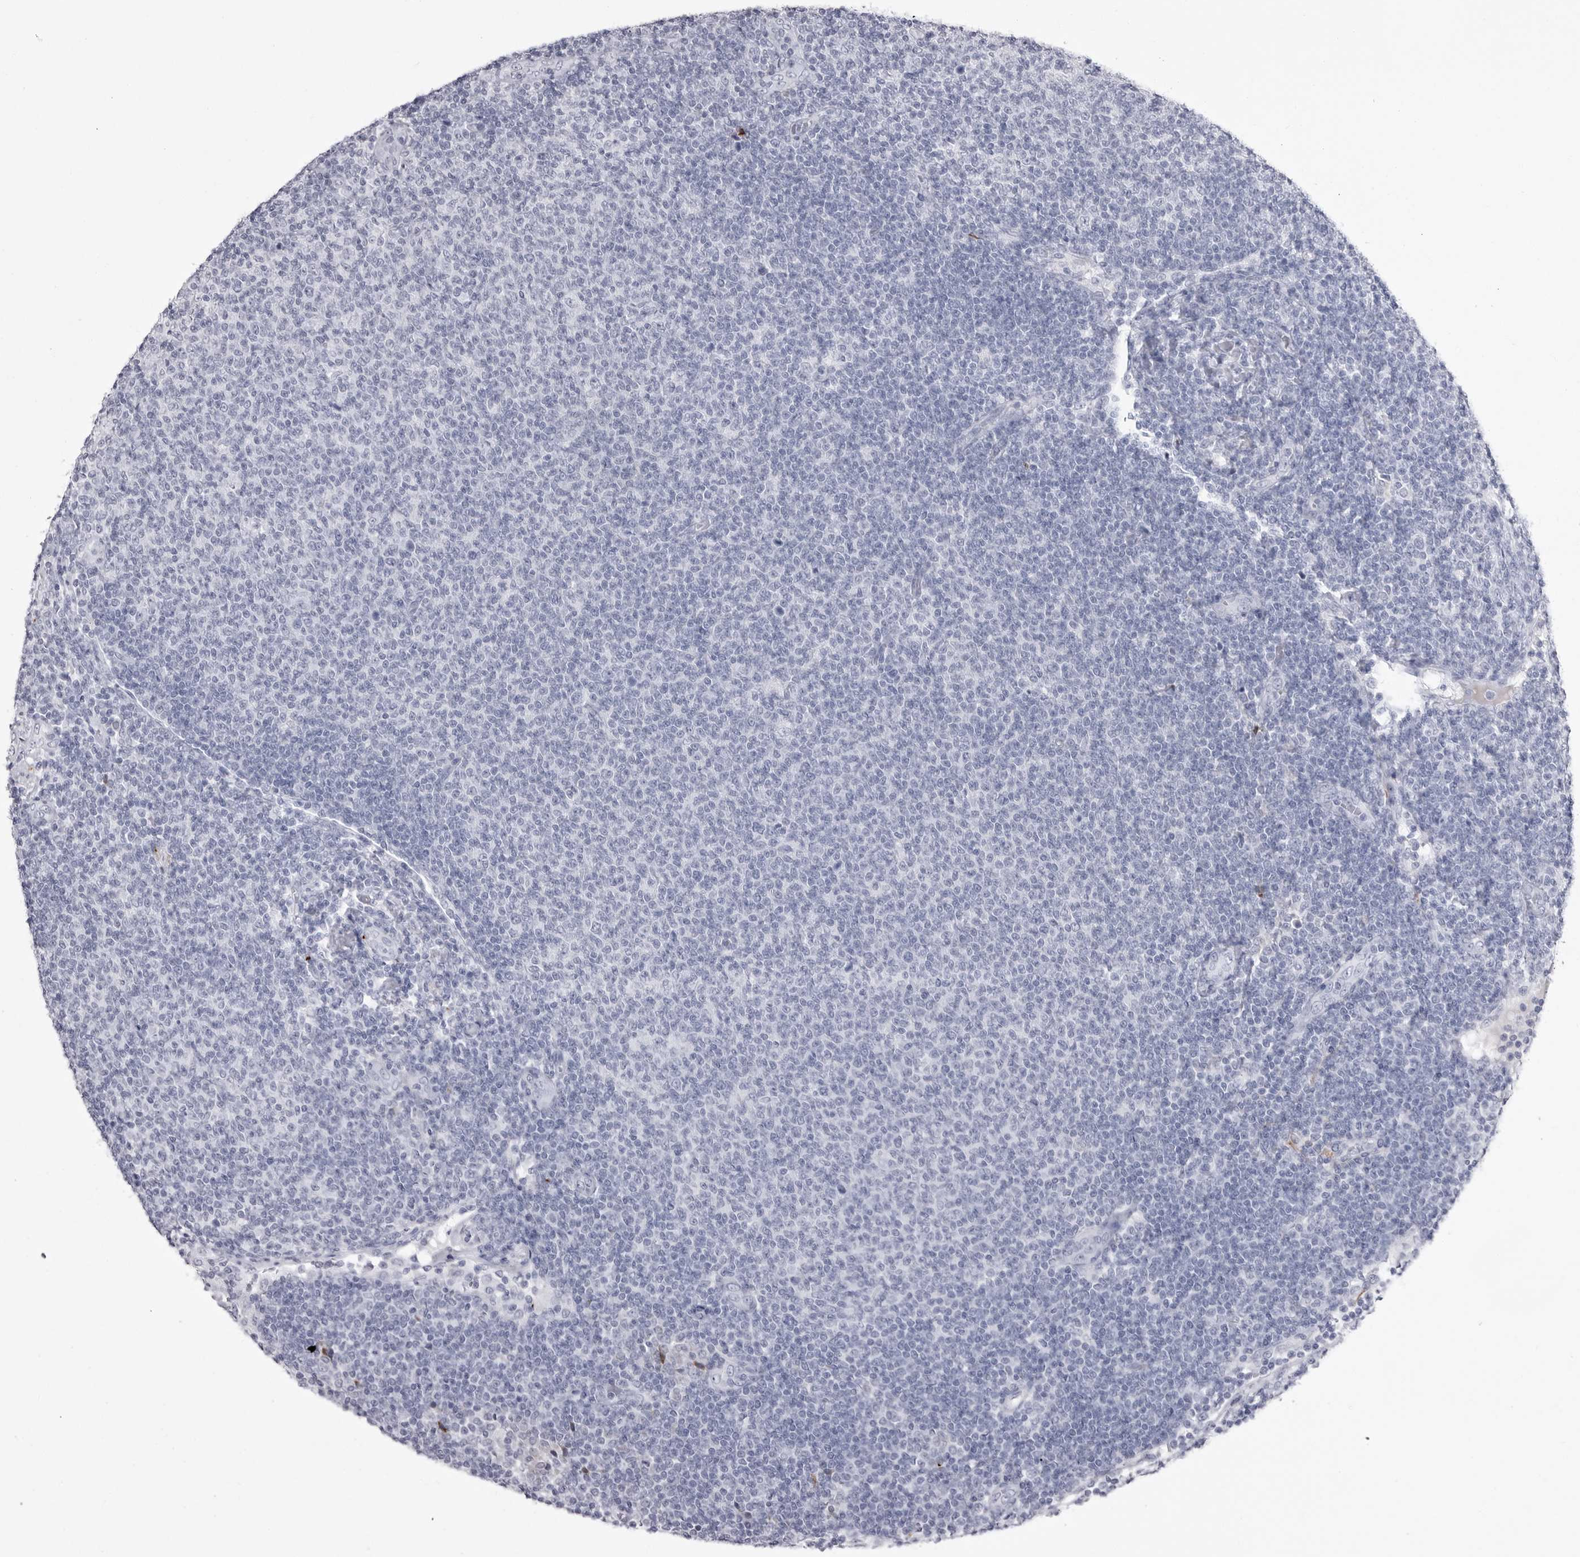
{"staining": {"intensity": "negative", "quantity": "none", "location": "none"}, "tissue": "lymphoma", "cell_type": "Tumor cells", "image_type": "cancer", "snomed": [{"axis": "morphology", "description": "Malignant lymphoma, non-Hodgkin's type, Low grade"}, {"axis": "topography", "description": "Lymph node"}], "caption": "High power microscopy photomicrograph of an IHC photomicrograph of lymphoma, revealing no significant expression in tumor cells.", "gene": "COL26A1", "patient": {"sex": "male", "age": 66}}